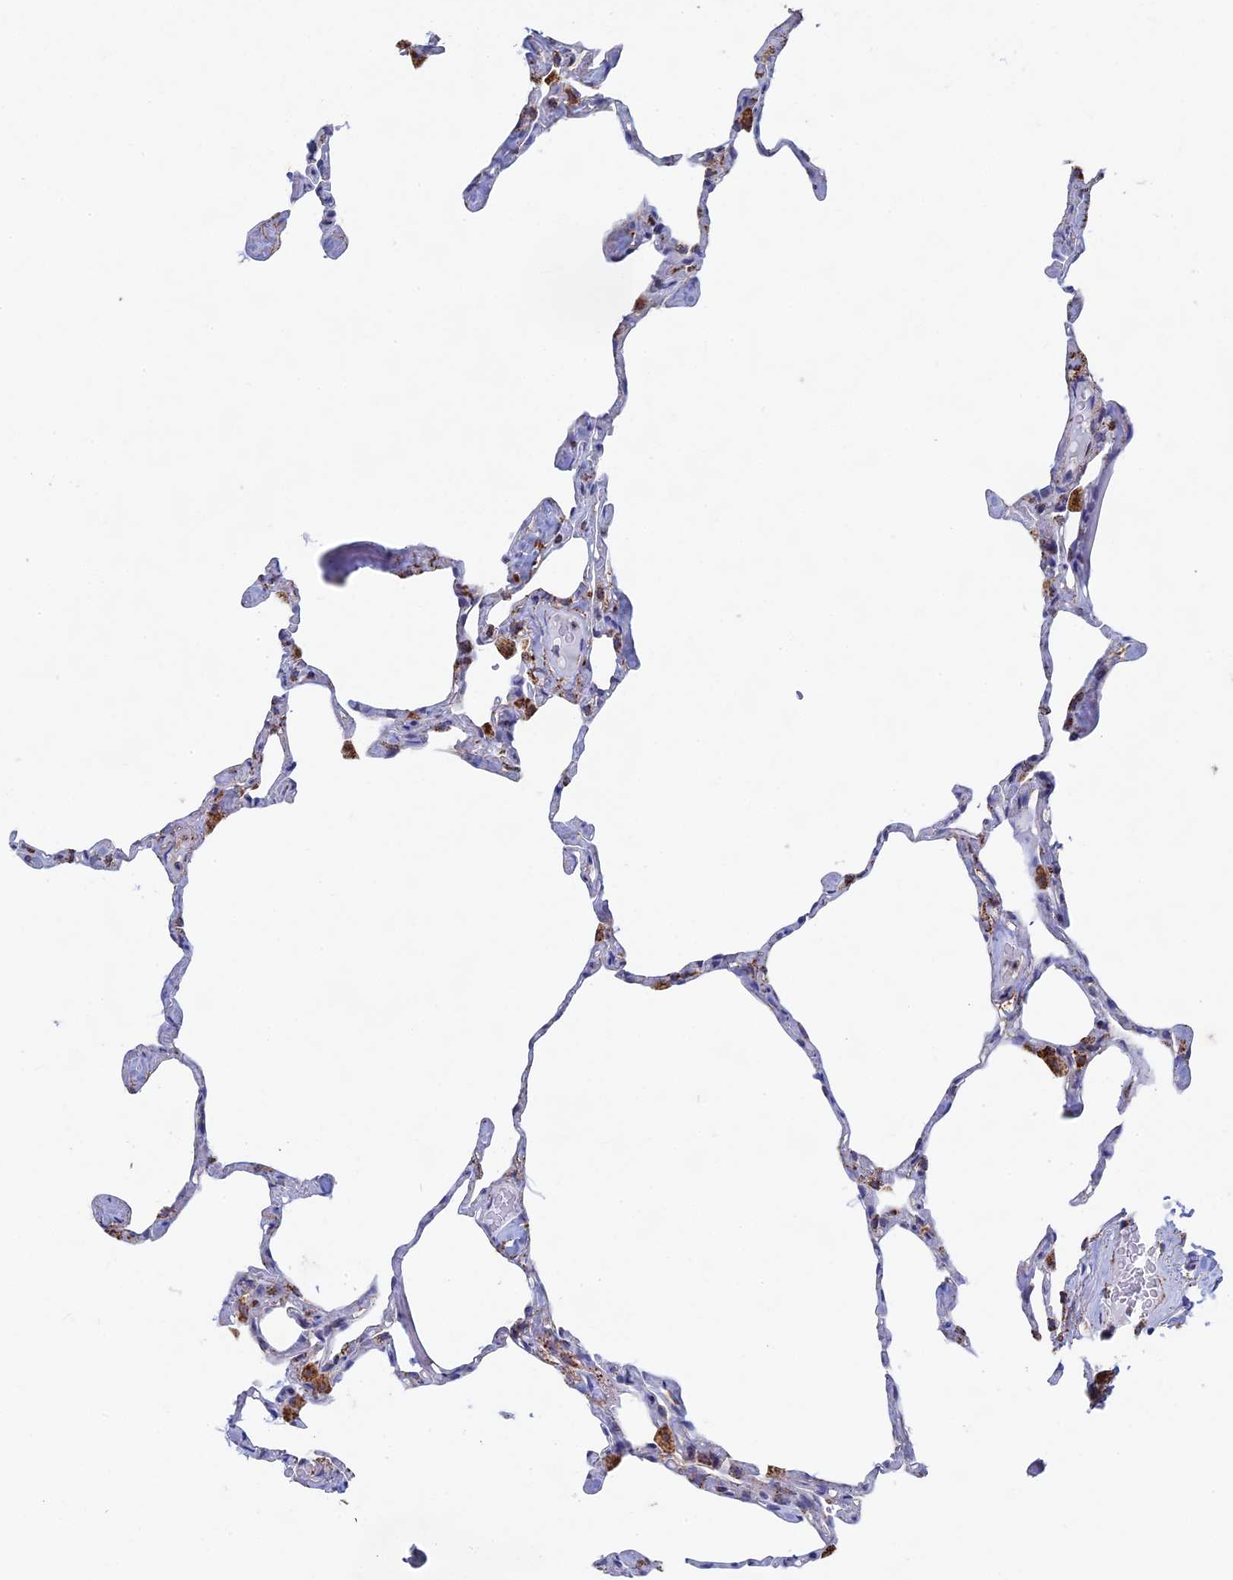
{"staining": {"intensity": "strong", "quantity": "25%-75%", "location": "cytoplasmic/membranous"}, "tissue": "lung", "cell_type": "Alveolar cells", "image_type": "normal", "snomed": [{"axis": "morphology", "description": "Normal tissue, NOS"}, {"axis": "topography", "description": "Lung"}], "caption": "A micrograph of human lung stained for a protein reveals strong cytoplasmic/membranous brown staining in alveolar cells.", "gene": "SEC24D", "patient": {"sex": "male", "age": 65}}